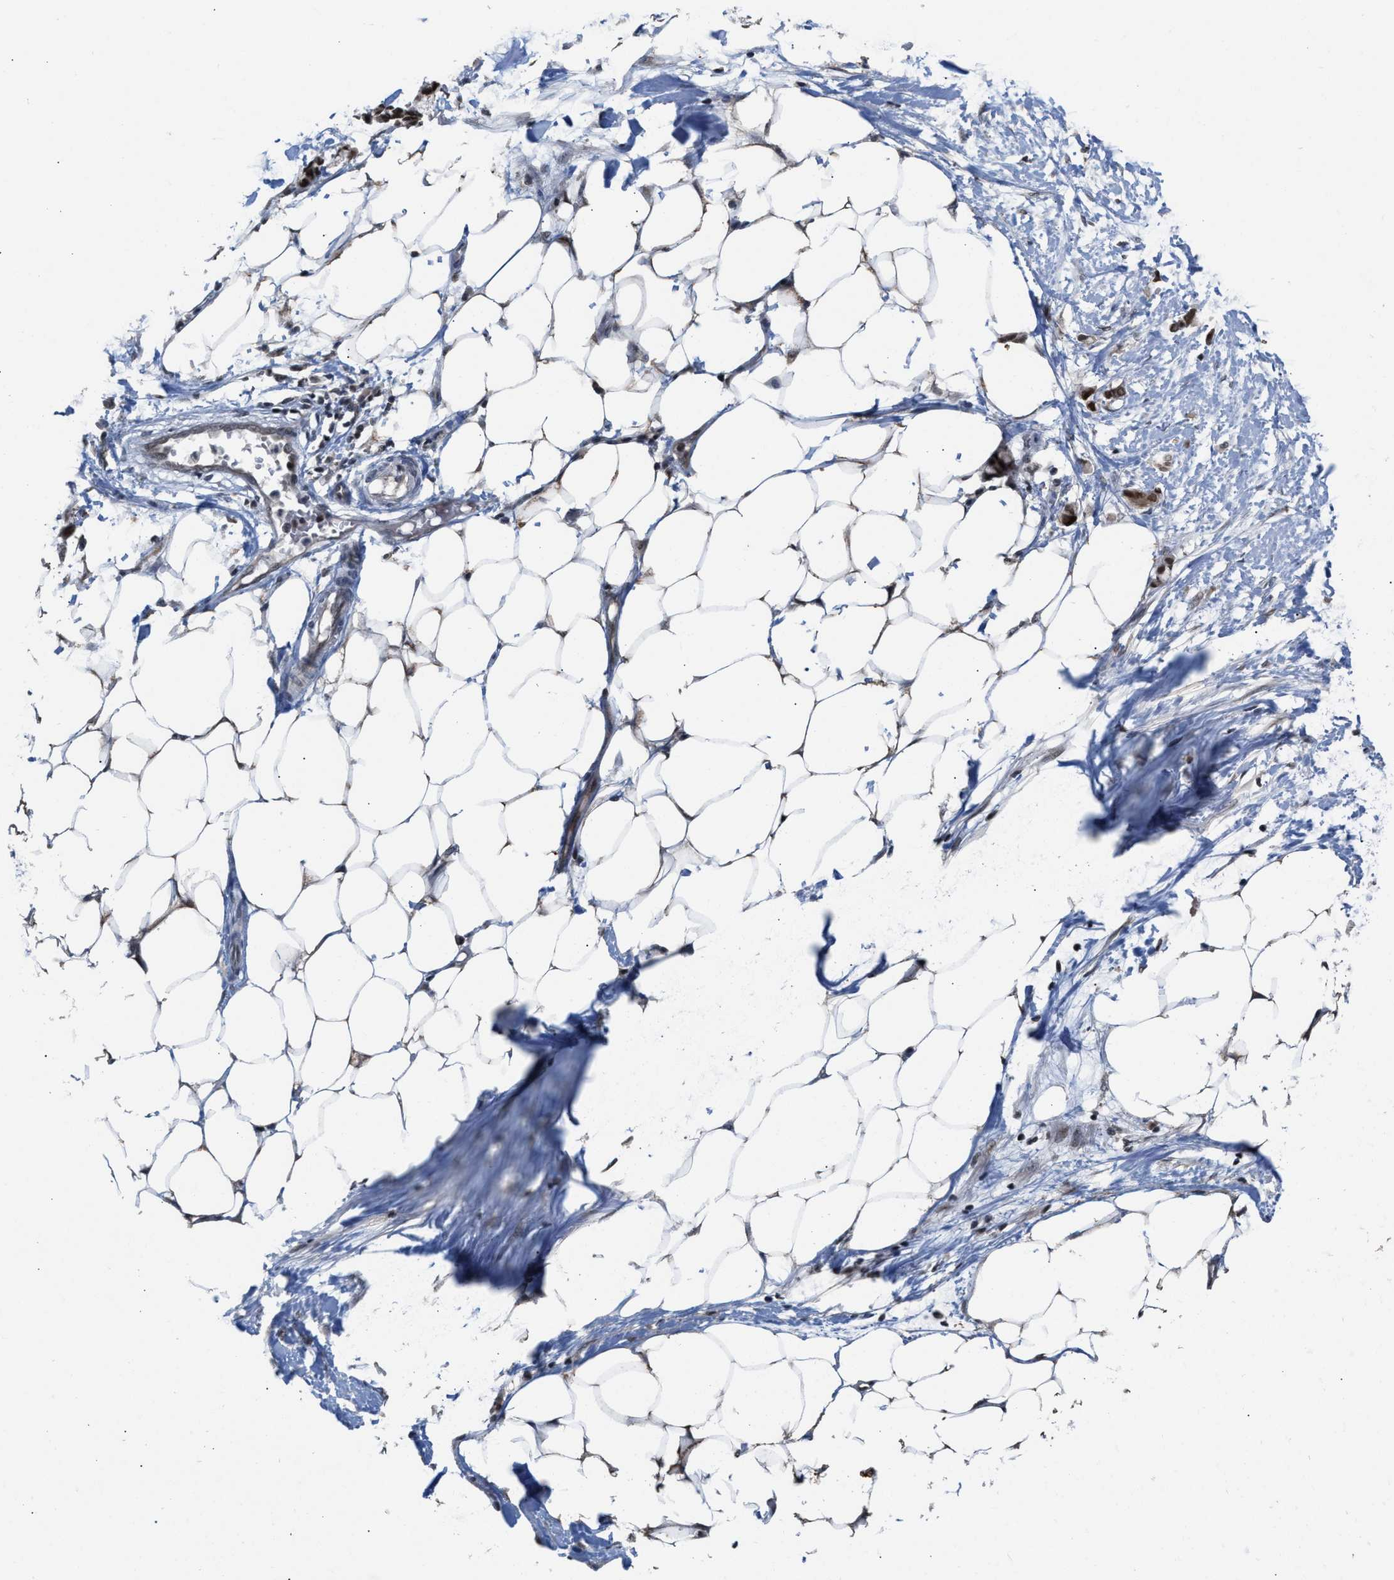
{"staining": {"intensity": "weak", "quantity": "25%-75%", "location": "nuclear"}, "tissue": "adipose tissue", "cell_type": "Adipocytes", "image_type": "normal", "snomed": [{"axis": "morphology", "description": "Normal tissue, NOS"}, {"axis": "morphology", "description": "Adenocarcinoma, NOS"}, {"axis": "topography", "description": "Colon"}, {"axis": "topography", "description": "Peripheral nerve tissue"}], "caption": "Adipose tissue was stained to show a protein in brown. There is low levels of weak nuclear positivity in approximately 25%-75% of adipocytes. (Brightfield microscopy of DAB IHC at high magnification).", "gene": "C9orf78", "patient": {"sex": "male", "age": 14}}